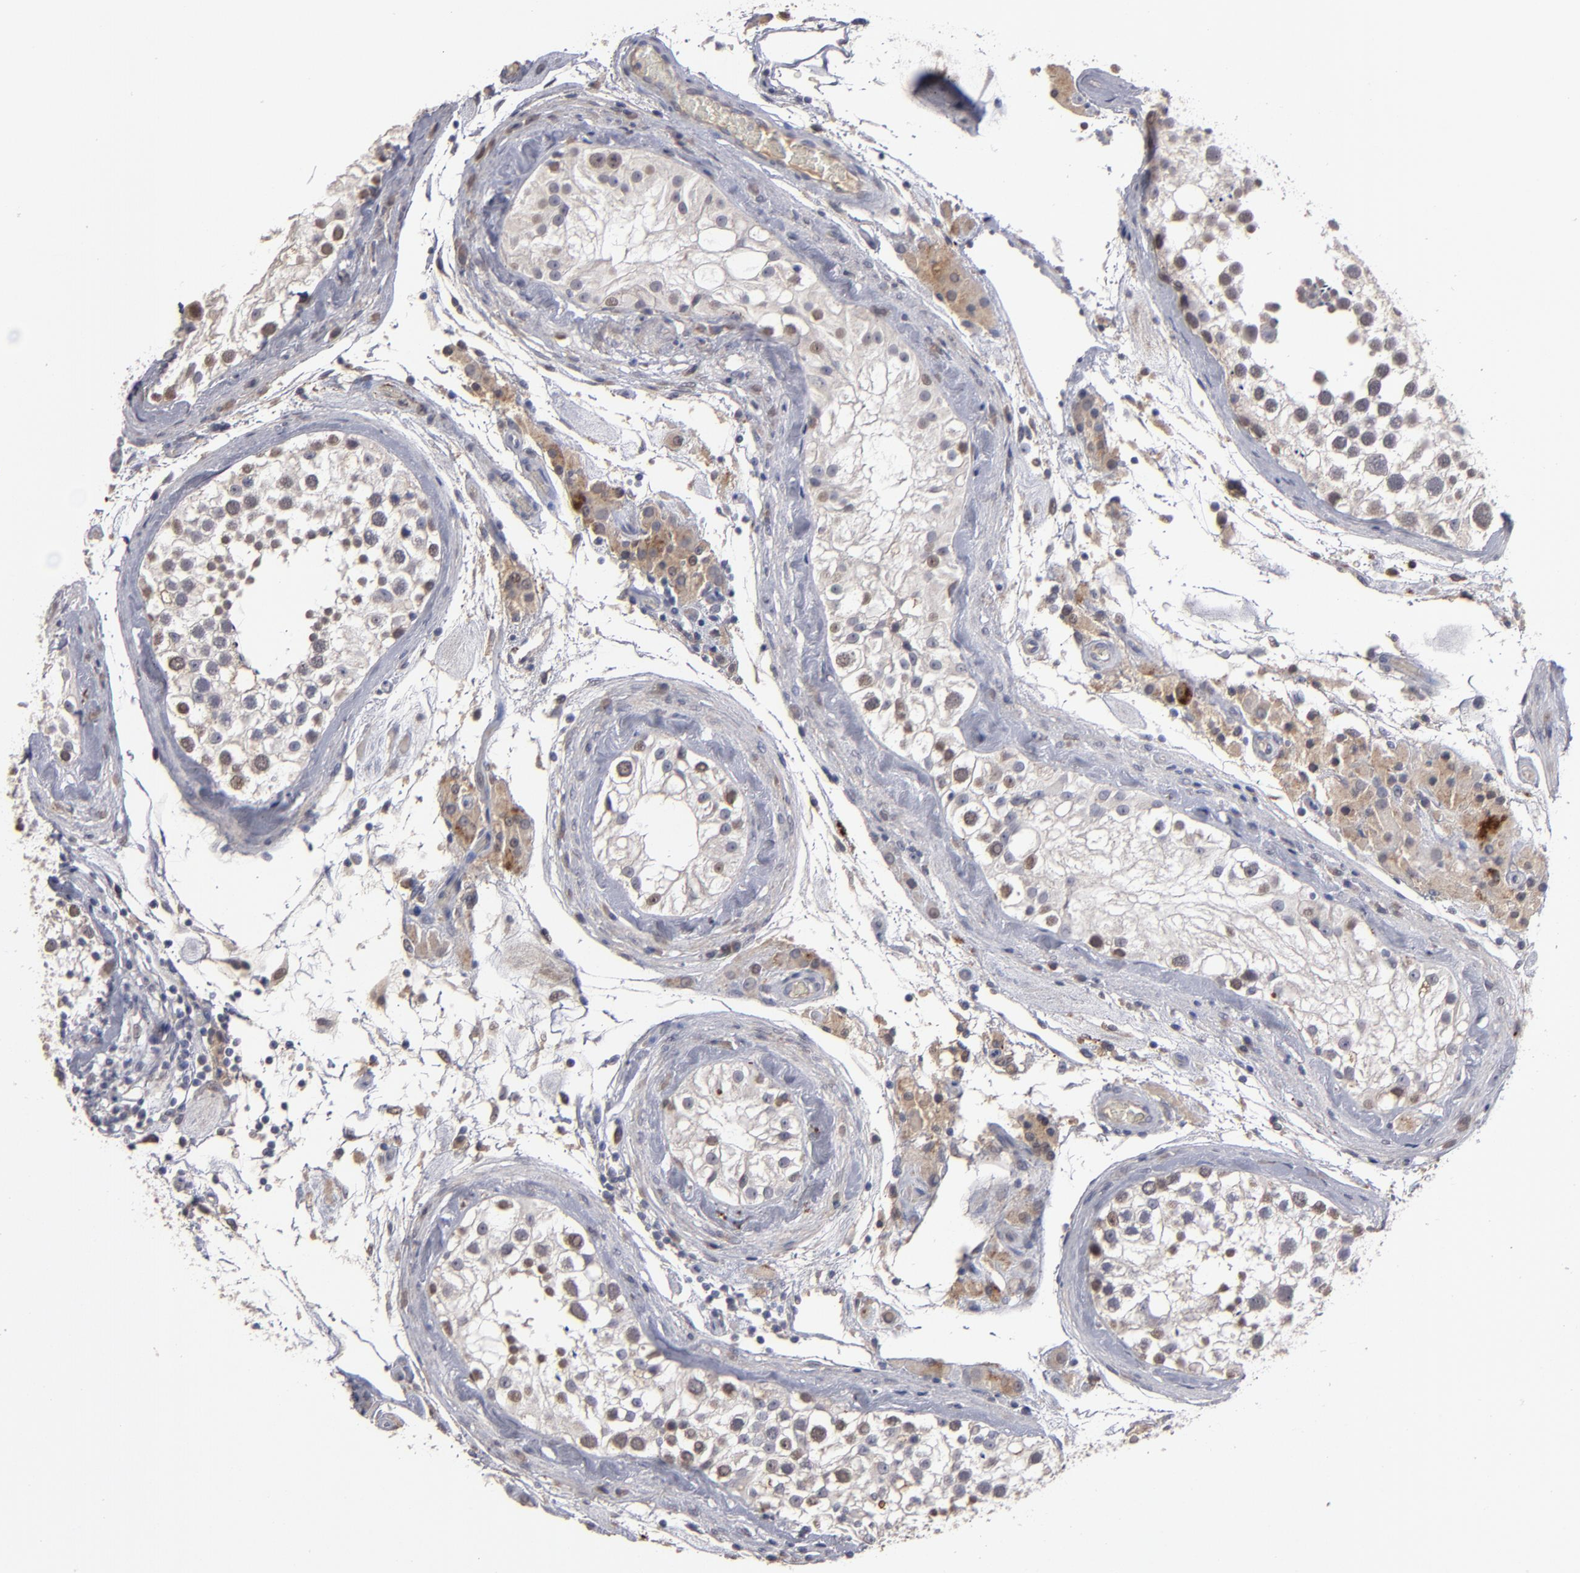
{"staining": {"intensity": "weak", "quantity": "<25%", "location": "nuclear"}, "tissue": "testis", "cell_type": "Cells in seminiferous ducts", "image_type": "normal", "snomed": [{"axis": "morphology", "description": "Normal tissue, NOS"}, {"axis": "topography", "description": "Testis"}], "caption": "Cells in seminiferous ducts show no significant protein expression in unremarkable testis. (Stains: DAB immunohistochemistry with hematoxylin counter stain, Microscopy: brightfield microscopy at high magnification).", "gene": "GPM6B", "patient": {"sex": "male", "age": 46}}